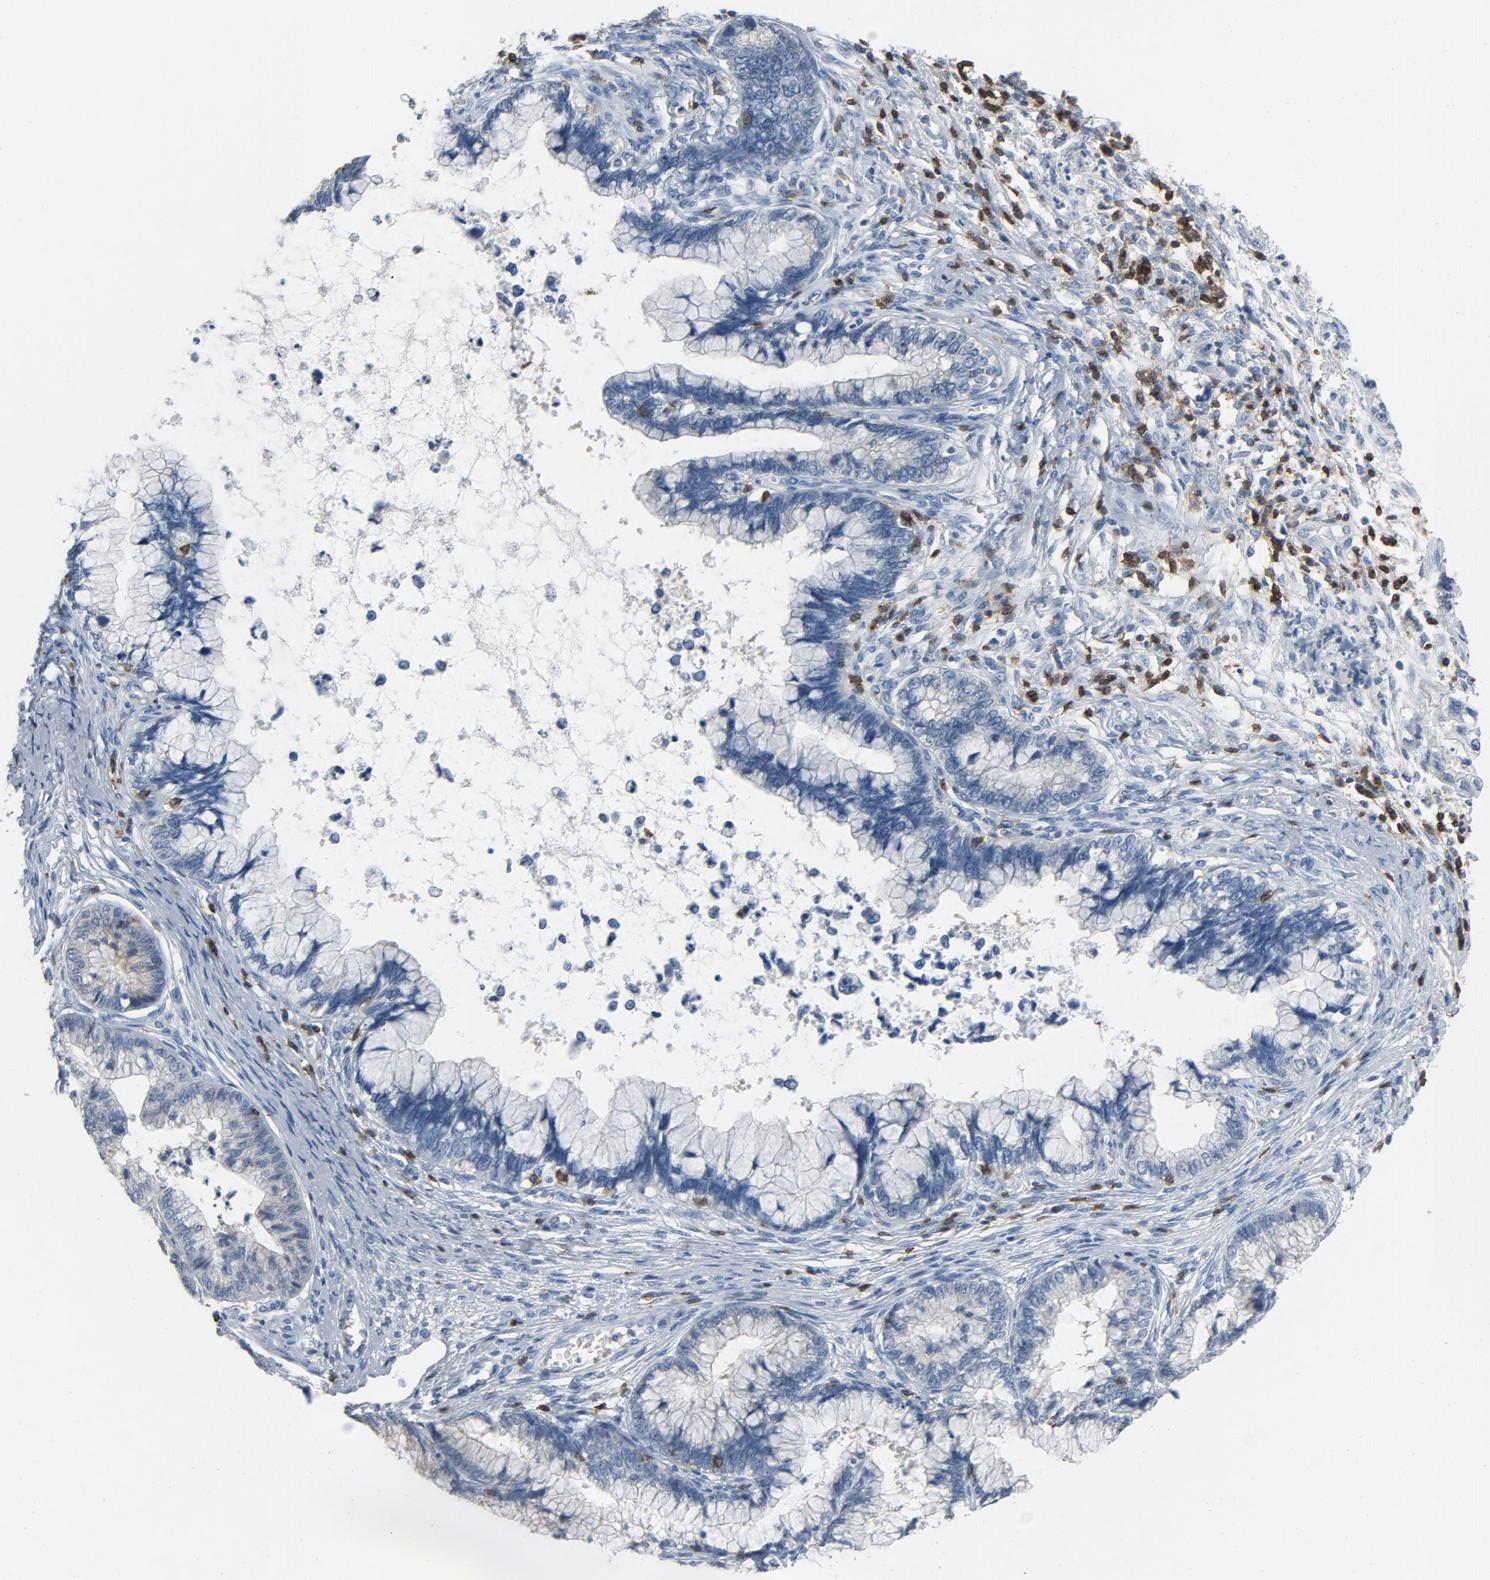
{"staining": {"intensity": "negative", "quantity": "none", "location": "none"}, "tissue": "cervical cancer", "cell_type": "Tumor cells", "image_type": "cancer", "snomed": [{"axis": "morphology", "description": "Adenocarcinoma, NOS"}, {"axis": "topography", "description": "Cervix"}], "caption": "Cervical cancer (adenocarcinoma) stained for a protein using immunohistochemistry shows no staining tumor cells.", "gene": "LCK", "patient": {"sex": "female", "age": 44}}